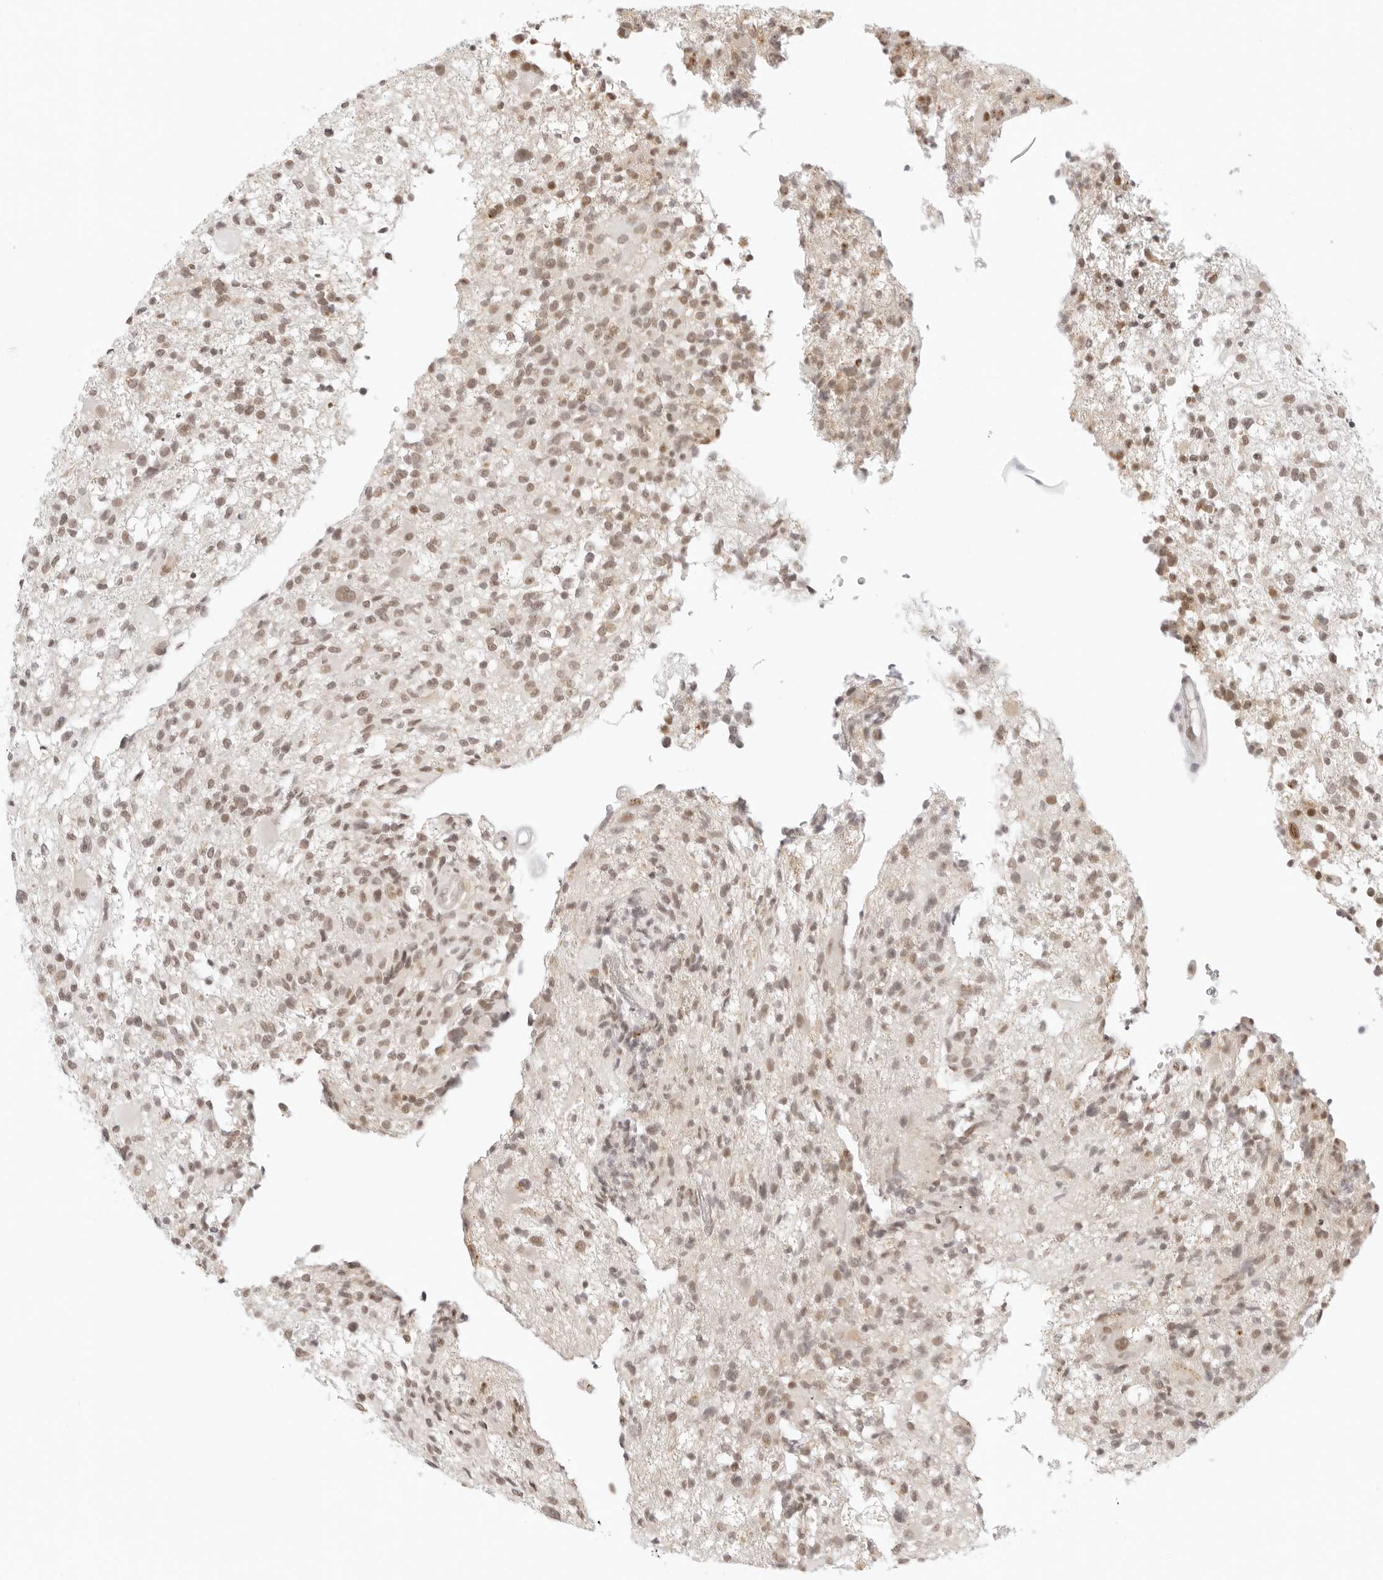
{"staining": {"intensity": "weak", "quantity": ">75%", "location": "nuclear"}, "tissue": "glioma", "cell_type": "Tumor cells", "image_type": "cancer", "snomed": [{"axis": "morphology", "description": "Glioma, malignant, High grade"}, {"axis": "morphology", "description": "Glioblastoma, NOS"}, {"axis": "topography", "description": "Brain"}], "caption": "A low amount of weak nuclear expression is appreciated in approximately >75% of tumor cells in glioblastoma tissue. Ihc stains the protein in brown and the nuclei are stained blue.", "gene": "TCIM", "patient": {"sex": "male", "age": 60}}